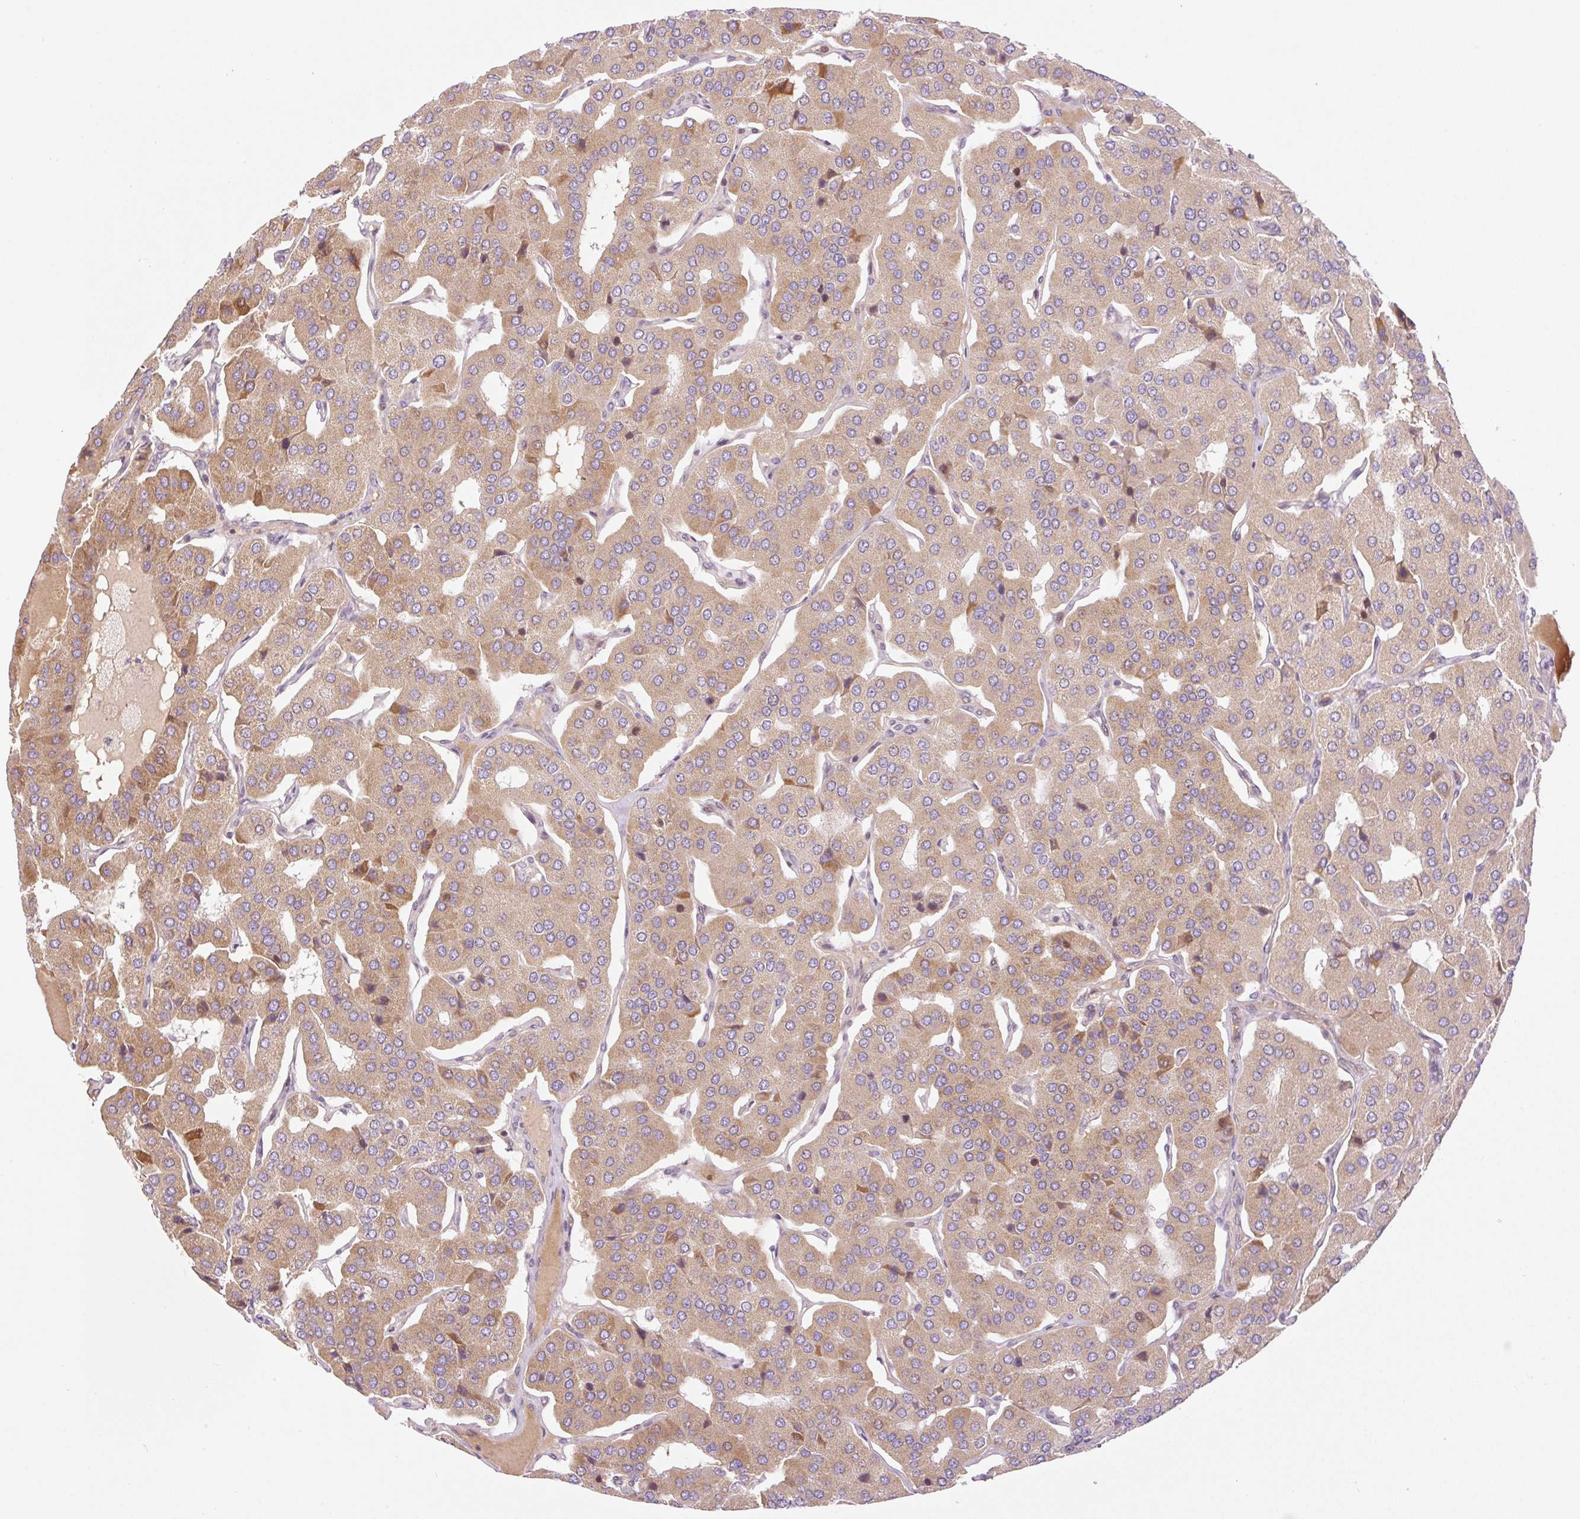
{"staining": {"intensity": "moderate", "quantity": ">75%", "location": "cytoplasmic/membranous"}, "tissue": "parathyroid gland", "cell_type": "Glandular cells", "image_type": "normal", "snomed": [{"axis": "morphology", "description": "Normal tissue, NOS"}, {"axis": "morphology", "description": "Adenoma, NOS"}, {"axis": "topography", "description": "Parathyroid gland"}], "caption": "This micrograph shows IHC staining of benign parathyroid gland, with medium moderate cytoplasmic/membranous expression in approximately >75% of glandular cells.", "gene": "ZNF394", "patient": {"sex": "female", "age": 86}}